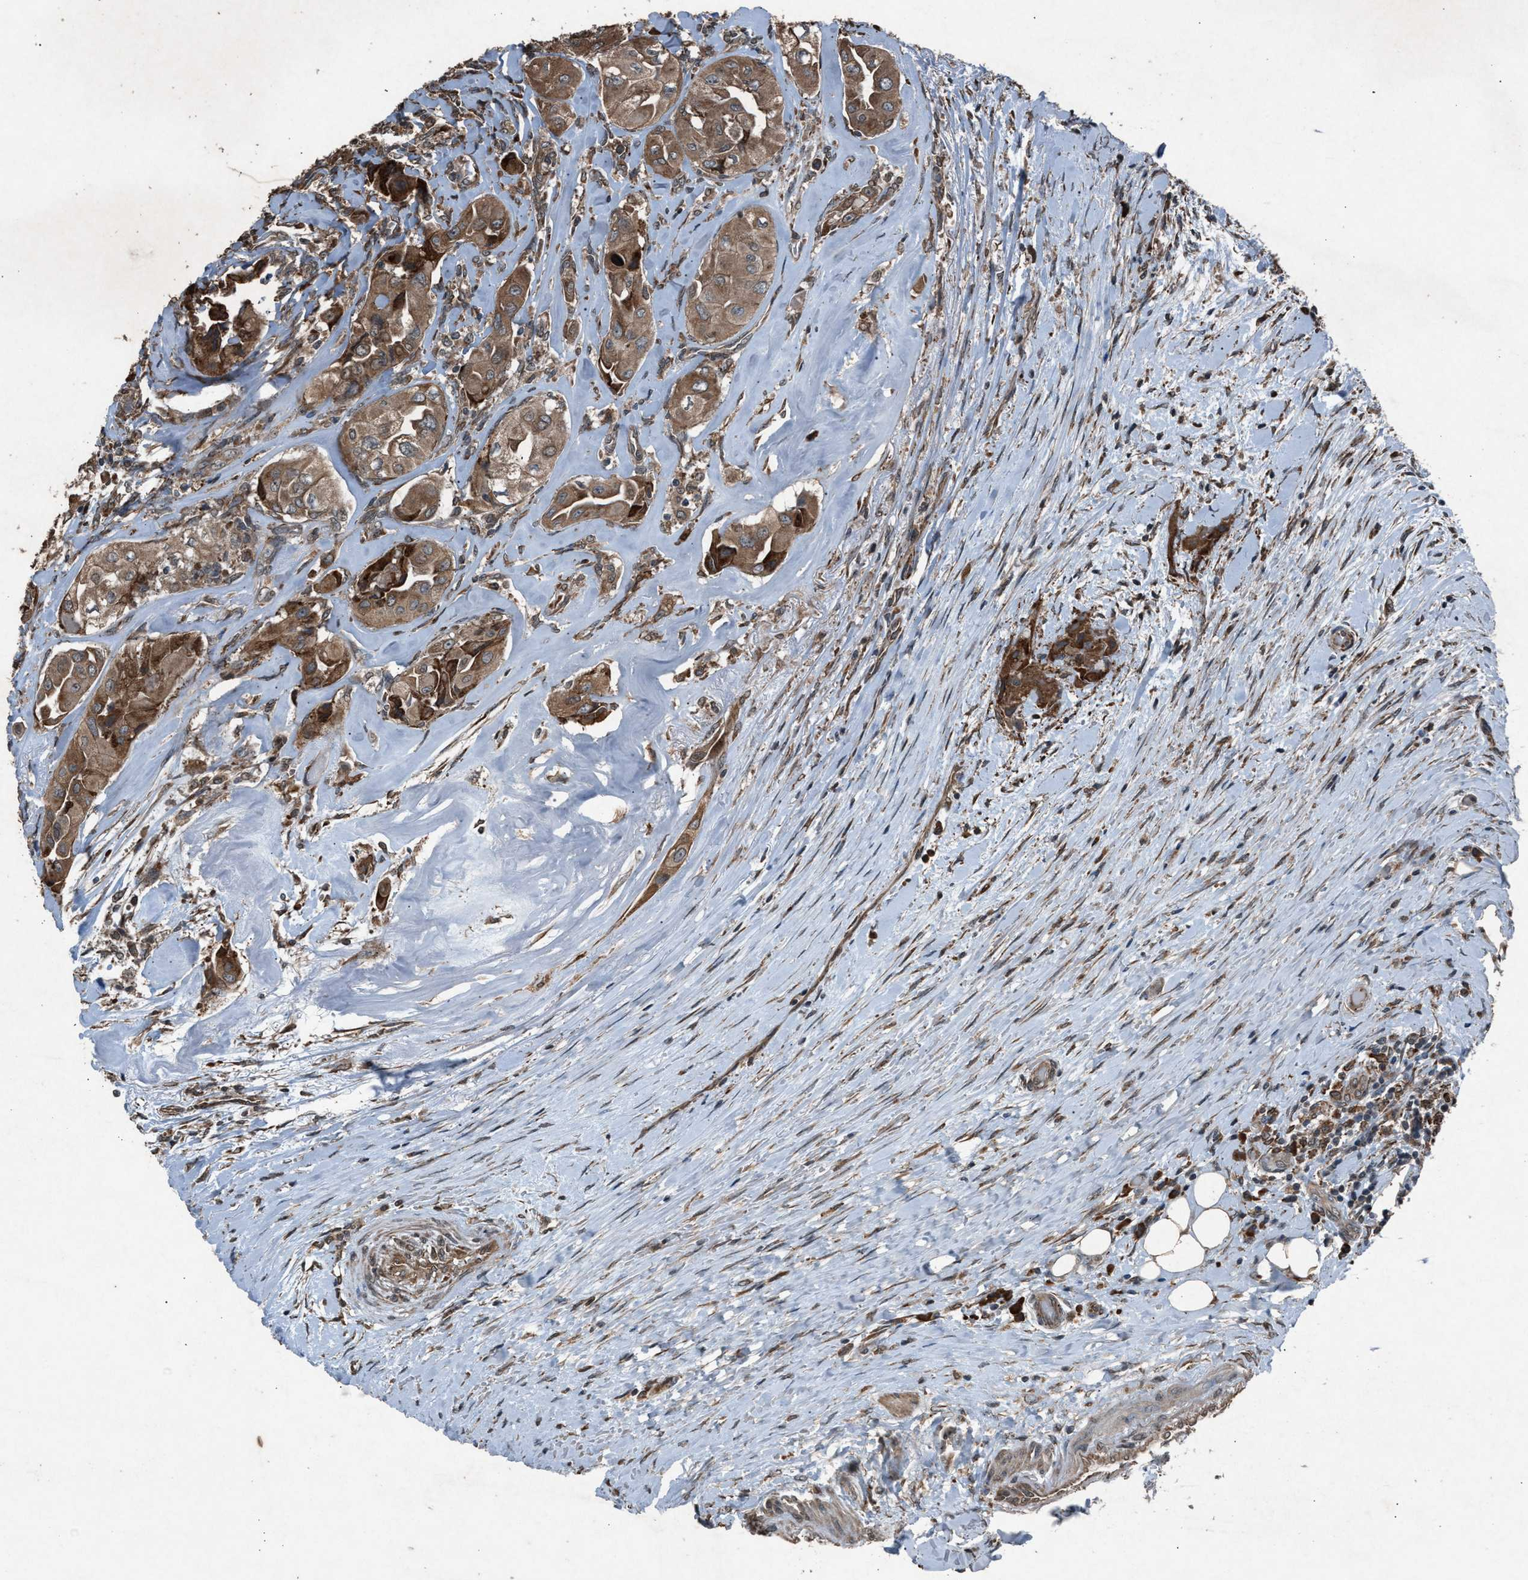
{"staining": {"intensity": "moderate", "quantity": ">75%", "location": "cytoplasmic/membranous"}, "tissue": "thyroid cancer", "cell_type": "Tumor cells", "image_type": "cancer", "snomed": [{"axis": "morphology", "description": "Papillary adenocarcinoma, NOS"}, {"axis": "topography", "description": "Thyroid gland"}], "caption": "Immunohistochemistry (IHC) (DAB) staining of human thyroid cancer (papillary adenocarcinoma) demonstrates moderate cytoplasmic/membranous protein staining in approximately >75% of tumor cells.", "gene": "CALR", "patient": {"sex": "female", "age": 59}}